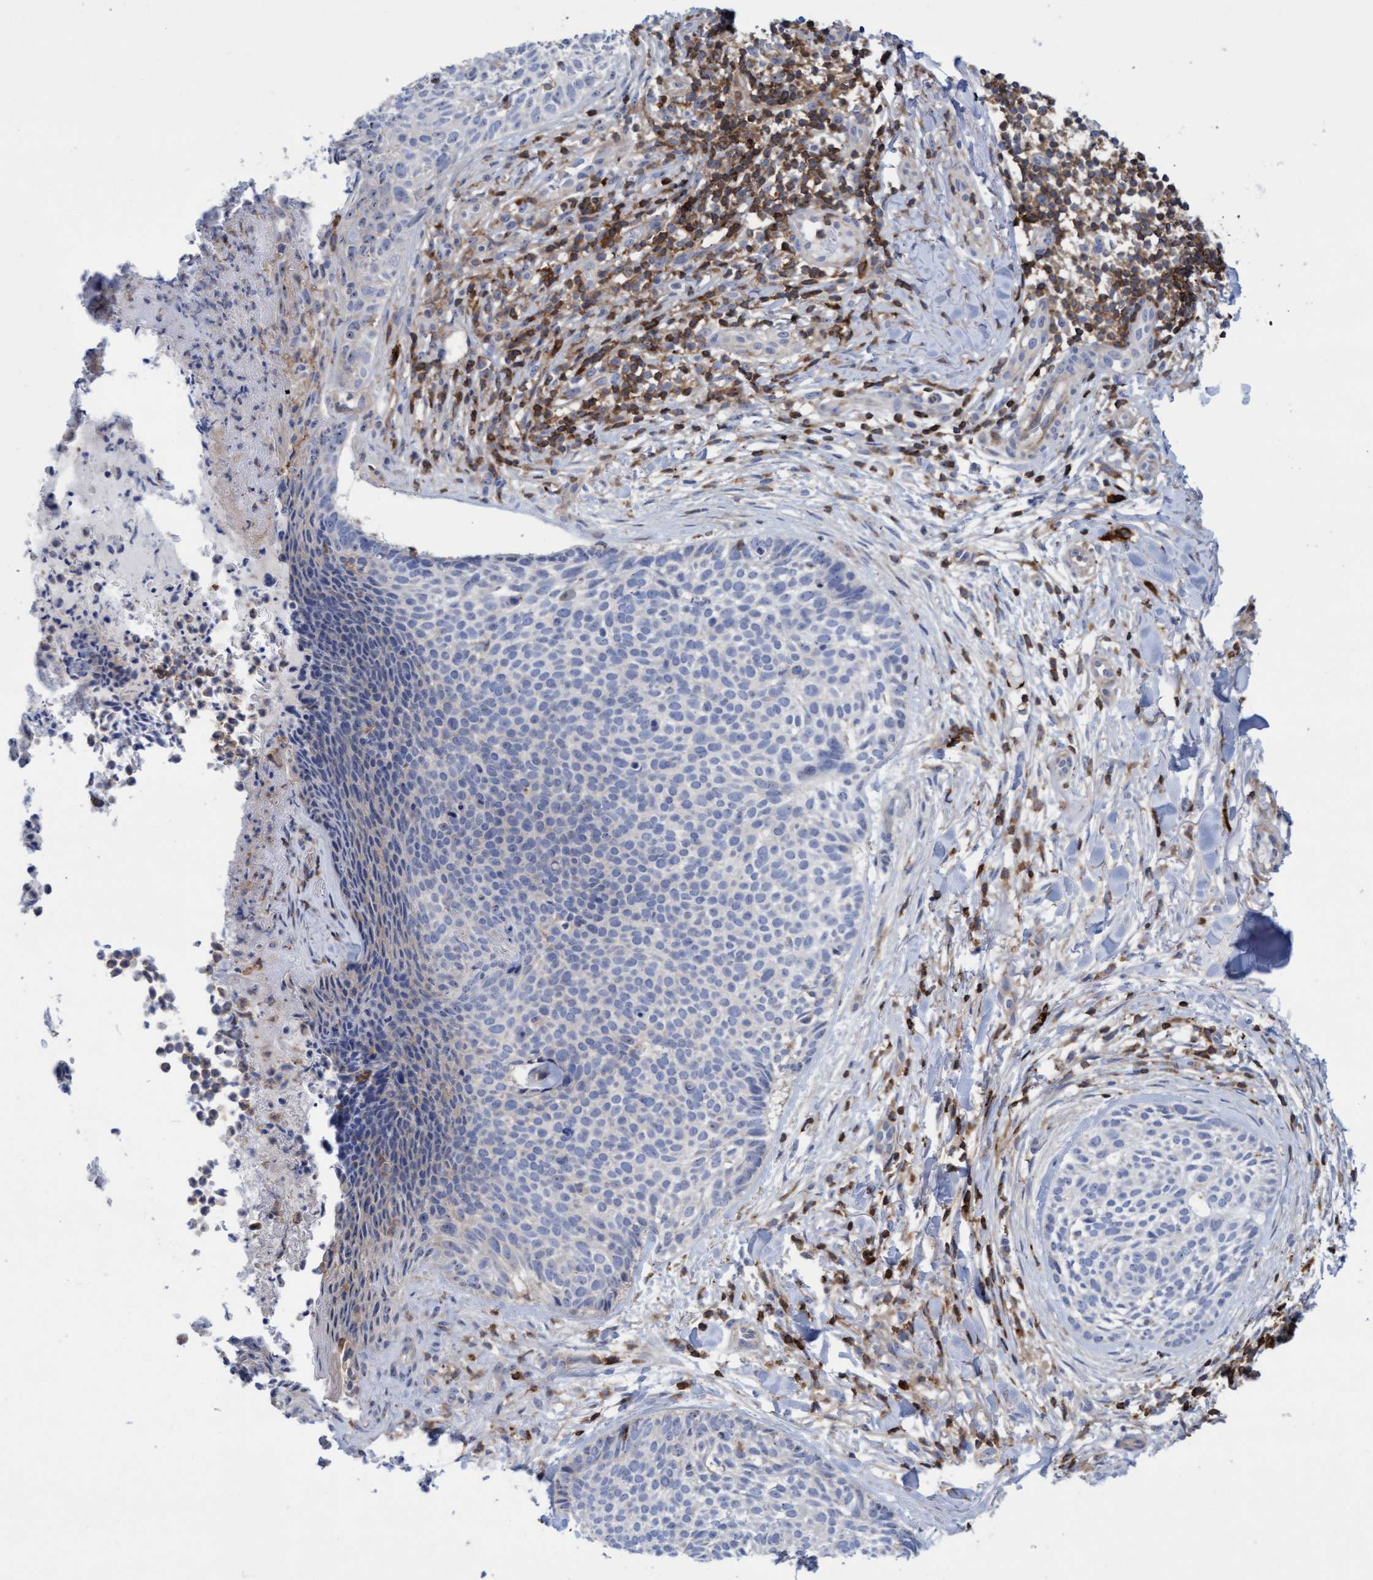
{"staining": {"intensity": "negative", "quantity": "none", "location": "none"}, "tissue": "skin cancer", "cell_type": "Tumor cells", "image_type": "cancer", "snomed": [{"axis": "morphology", "description": "Normal tissue, NOS"}, {"axis": "morphology", "description": "Basal cell carcinoma"}, {"axis": "topography", "description": "Skin"}], "caption": "A micrograph of skin cancer stained for a protein demonstrates no brown staining in tumor cells.", "gene": "FNBP1", "patient": {"sex": "male", "age": 67}}